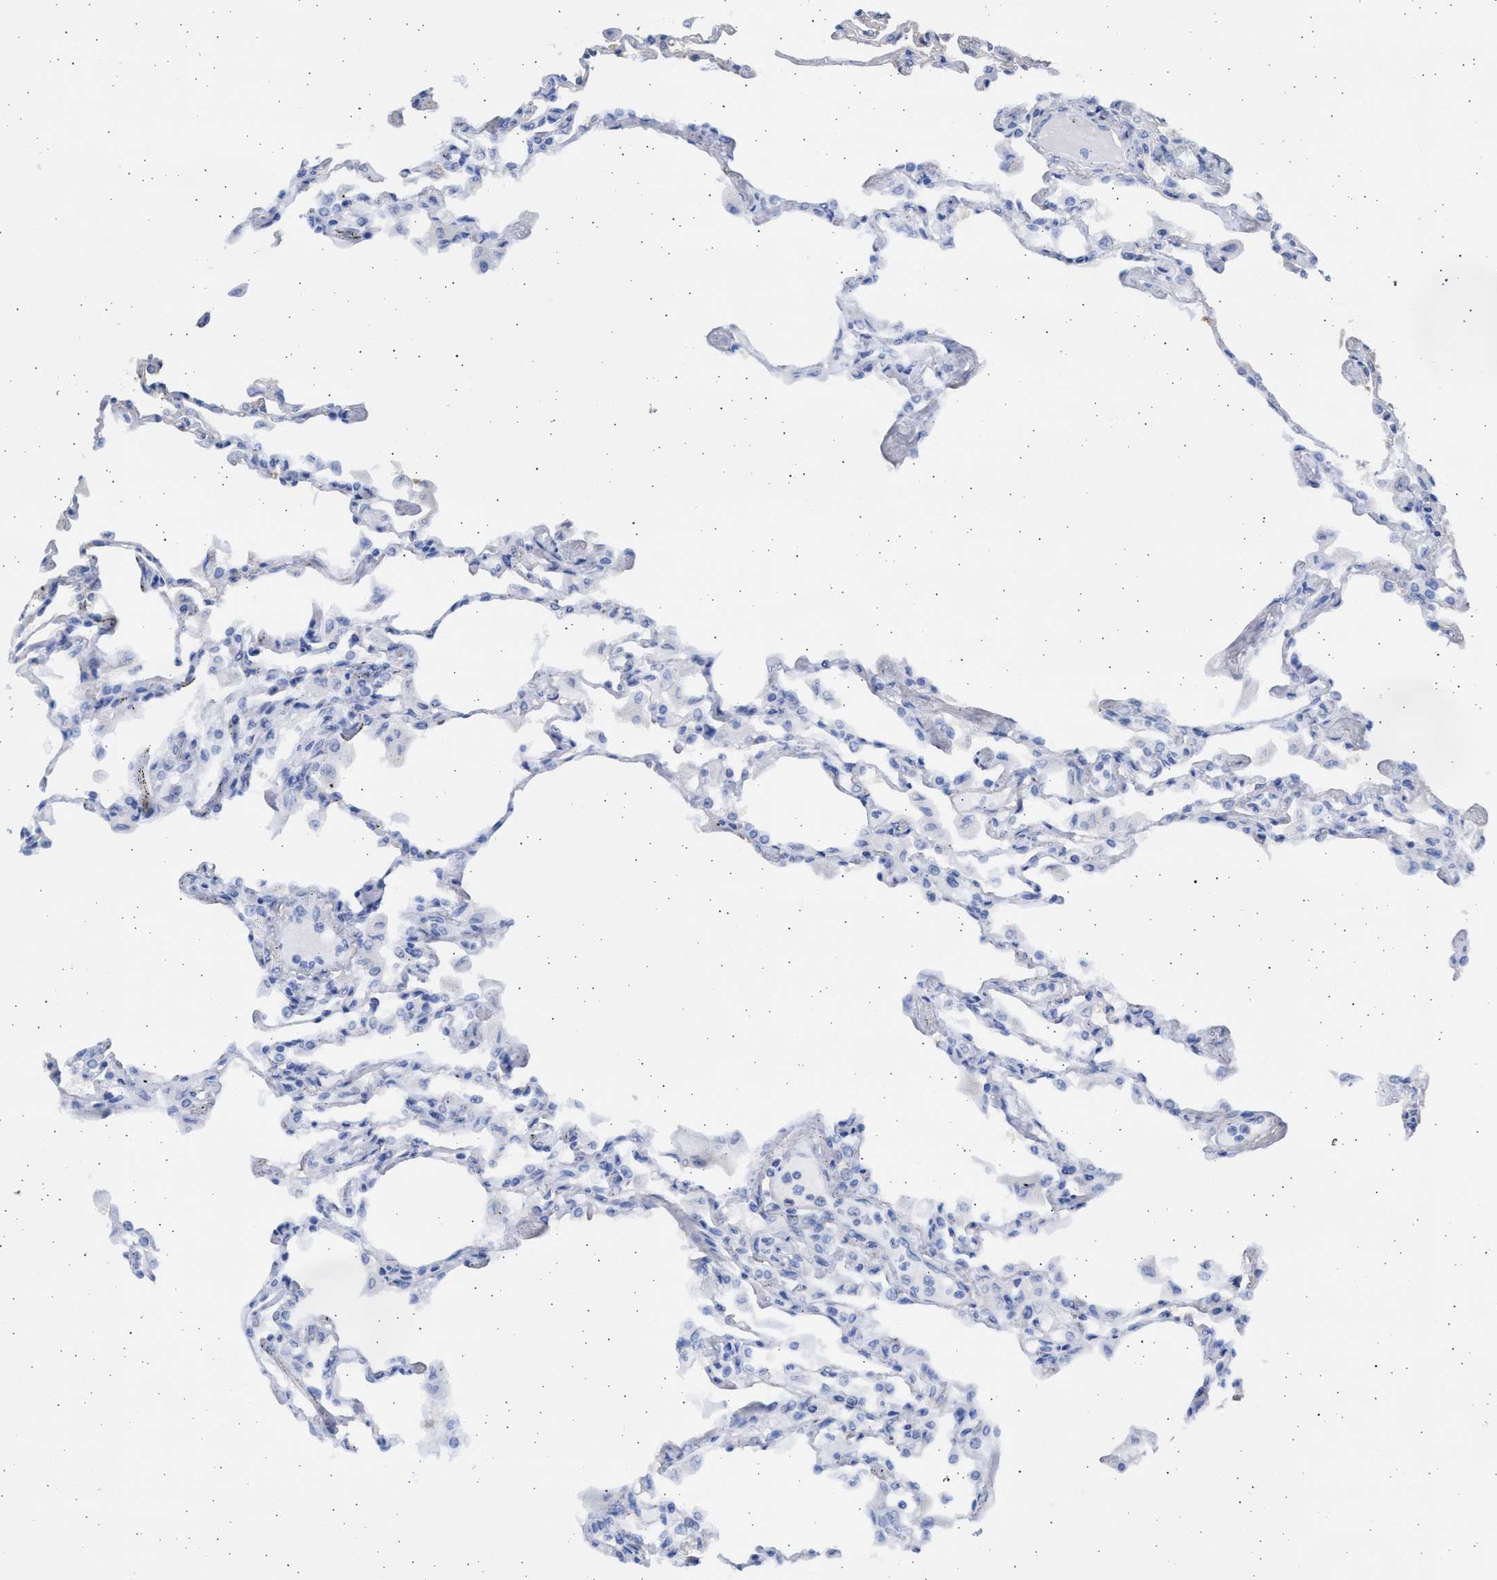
{"staining": {"intensity": "negative", "quantity": "none", "location": "none"}, "tissue": "lung", "cell_type": "Alveolar cells", "image_type": "normal", "snomed": [{"axis": "morphology", "description": "Normal tissue, NOS"}, {"axis": "topography", "description": "Bronchus"}, {"axis": "topography", "description": "Lung"}], "caption": "The immunohistochemistry histopathology image has no significant staining in alveolar cells of lung.", "gene": "ALDOC", "patient": {"sex": "female", "age": 49}}